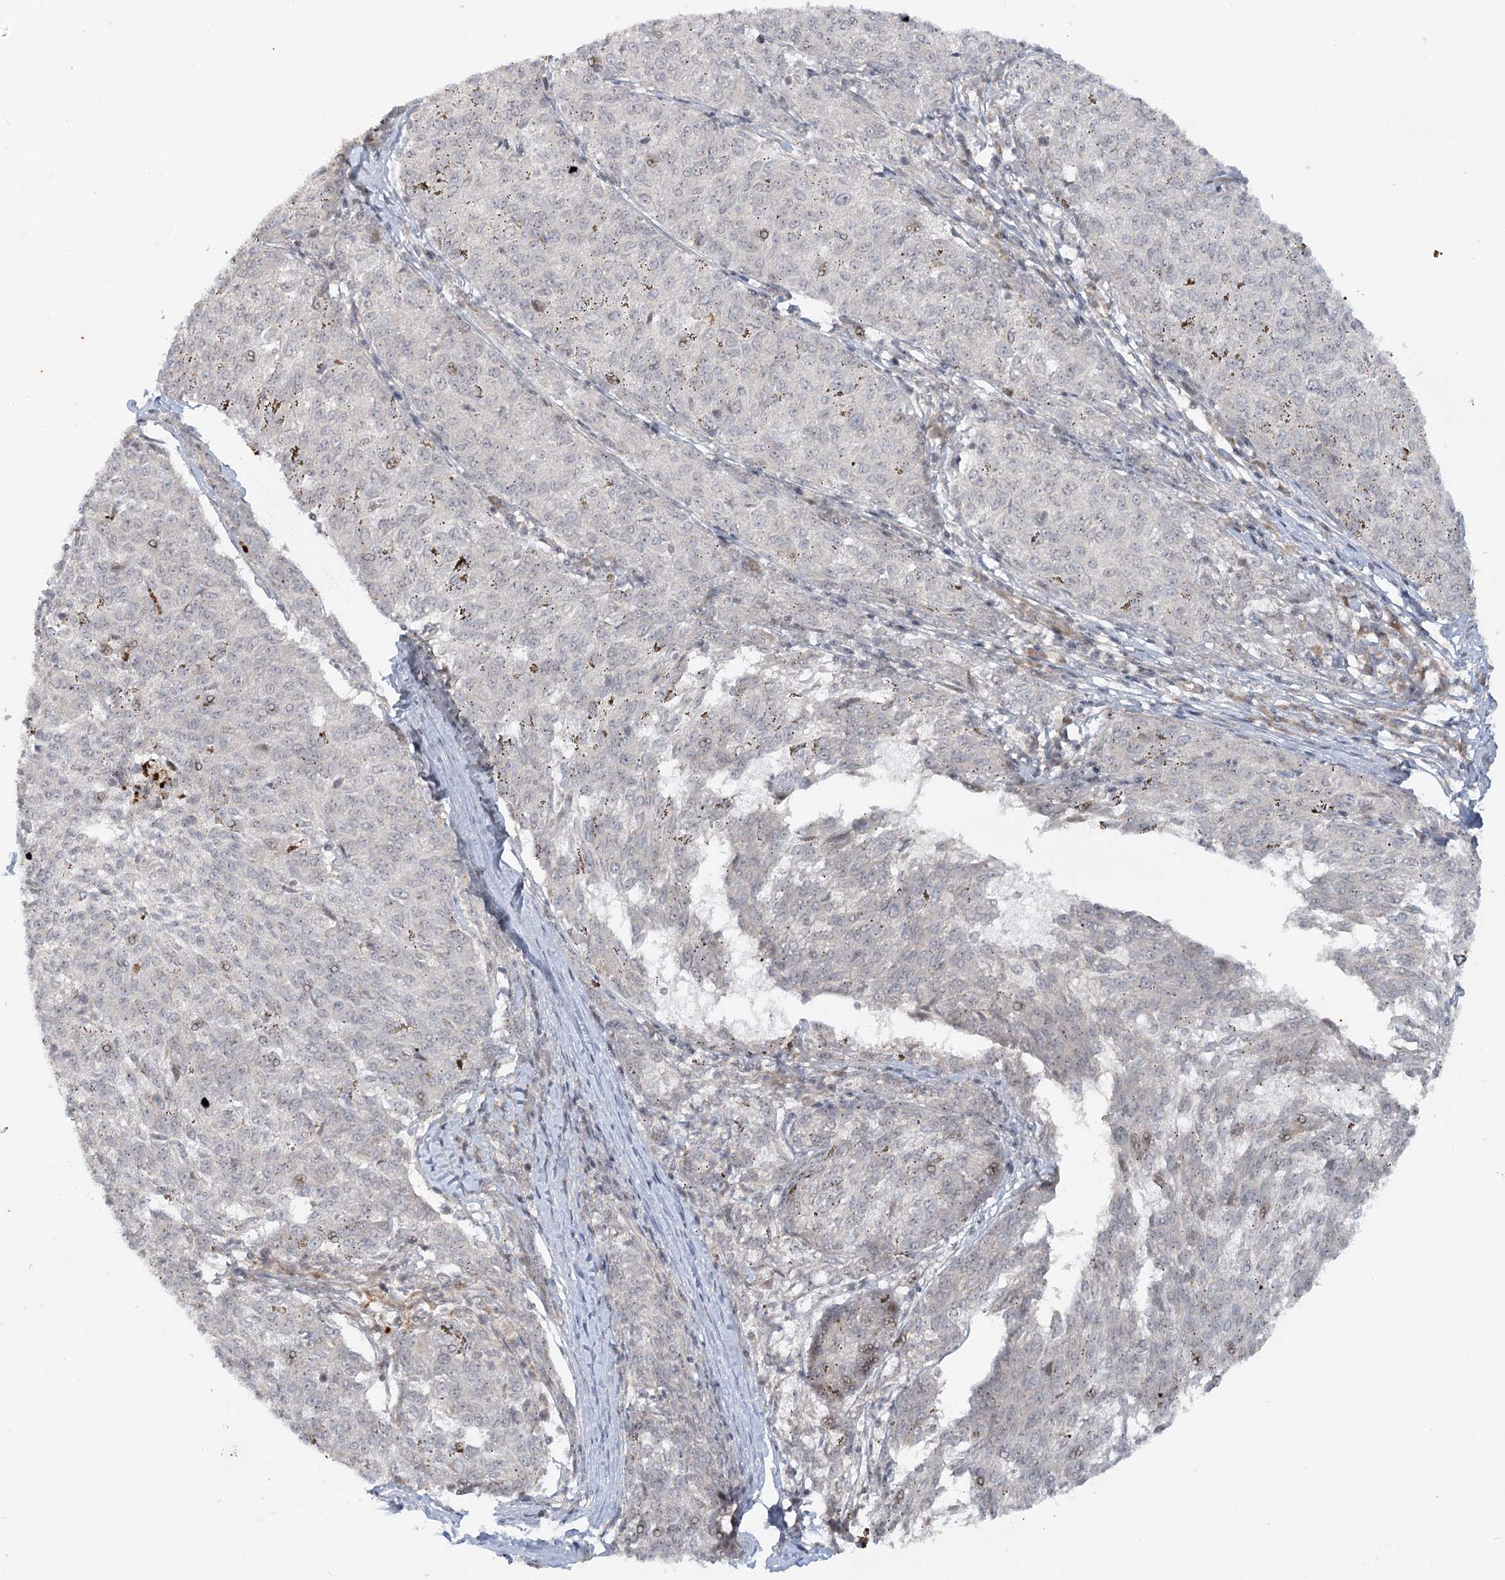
{"staining": {"intensity": "negative", "quantity": "none", "location": "none"}, "tissue": "melanoma", "cell_type": "Tumor cells", "image_type": "cancer", "snomed": [{"axis": "morphology", "description": "Malignant melanoma, NOS"}, {"axis": "topography", "description": "Skin"}], "caption": "Tumor cells are negative for protein expression in human malignant melanoma.", "gene": "SH2D3A", "patient": {"sex": "female", "age": 72}}